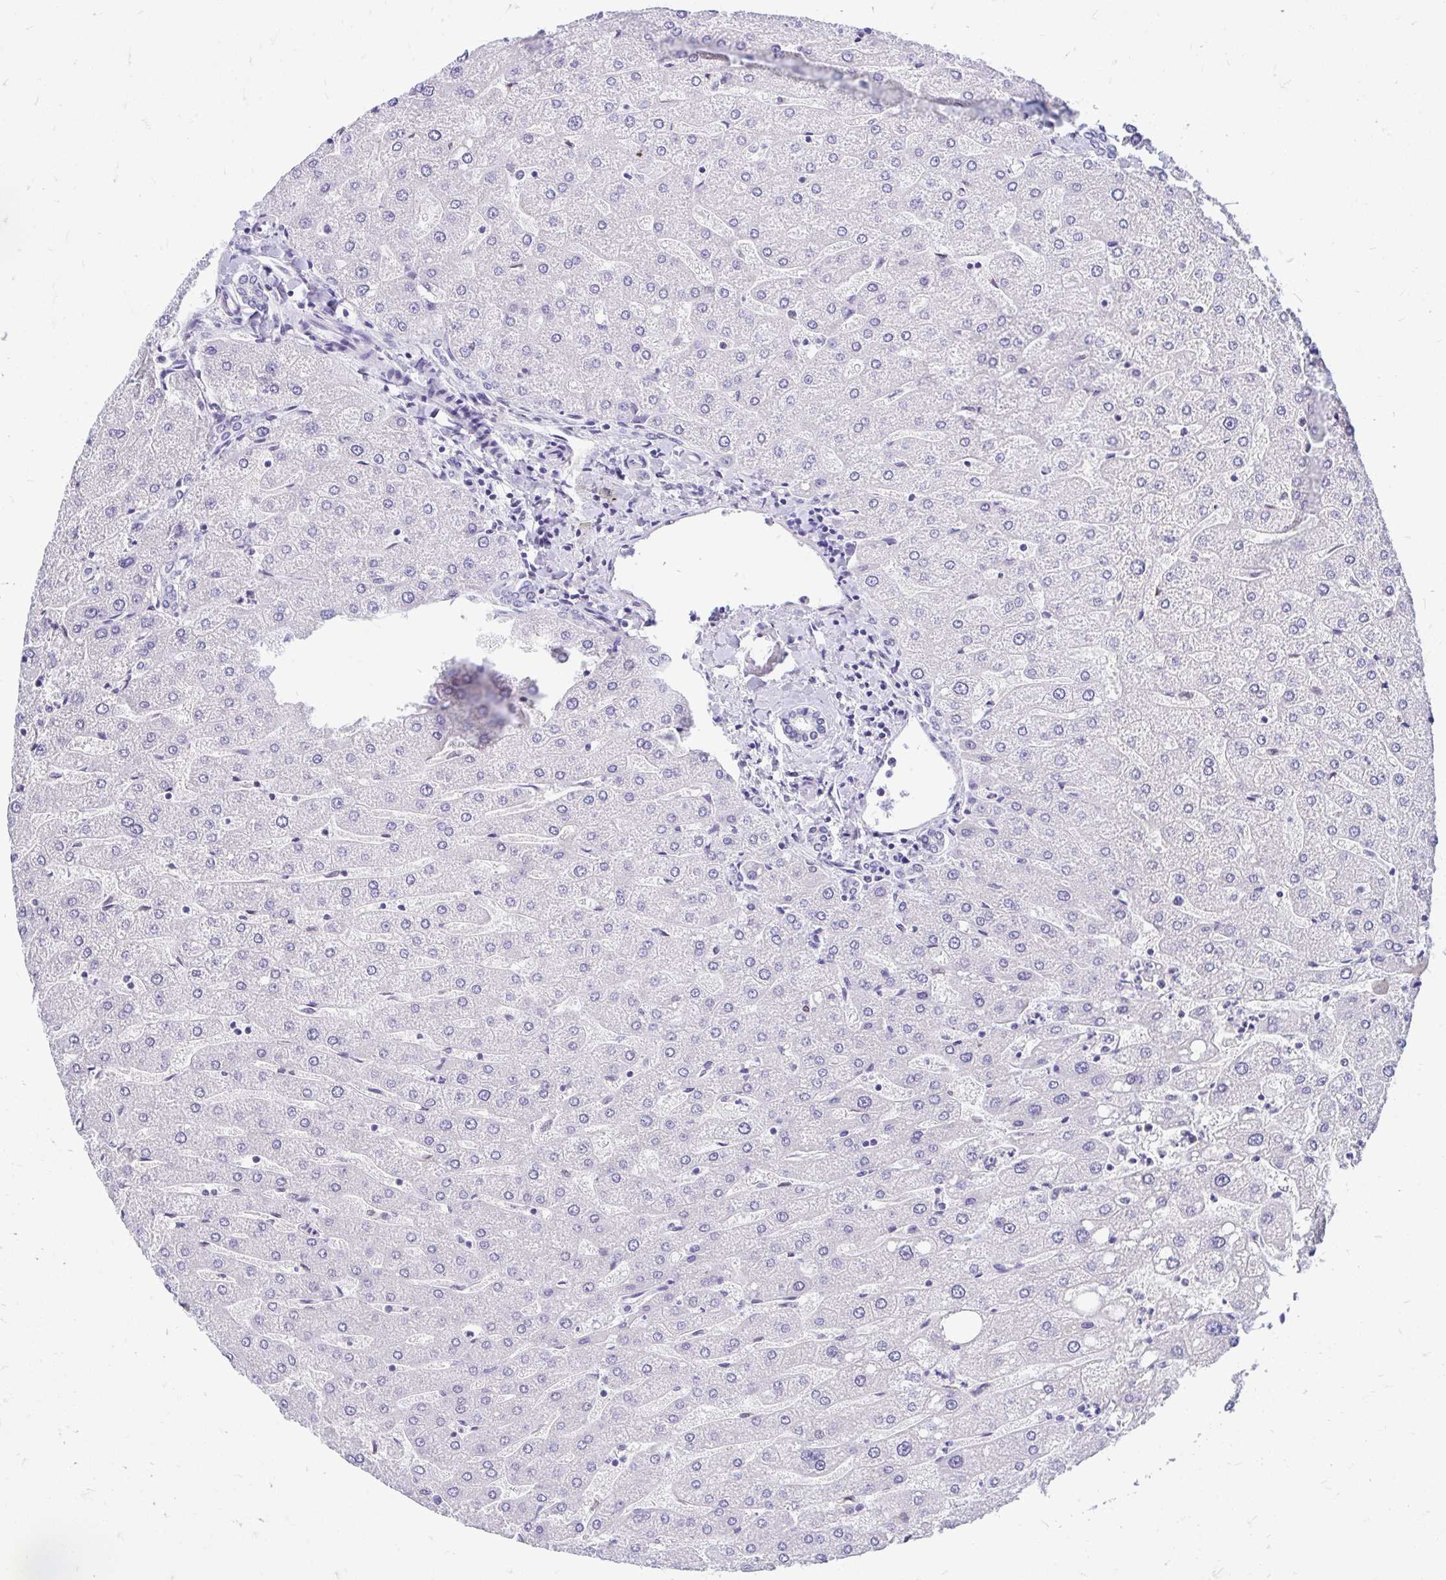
{"staining": {"intensity": "negative", "quantity": "none", "location": "none"}, "tissue": "liver", "cell_type": "Cholangiocytes", "image_type": "normal", "snomed": [{"axis": "morphology", "description": "Normal tissue, NOS"}, {"axis": "topography", "description": "Liver"}], "caption": "This is a image of immunohistochemistry staining of unremarkable liver, which shows no positivity in cholangiocytes.", "gene": "GLB1L2", "patient": {"sex": "male", "age": 67}}